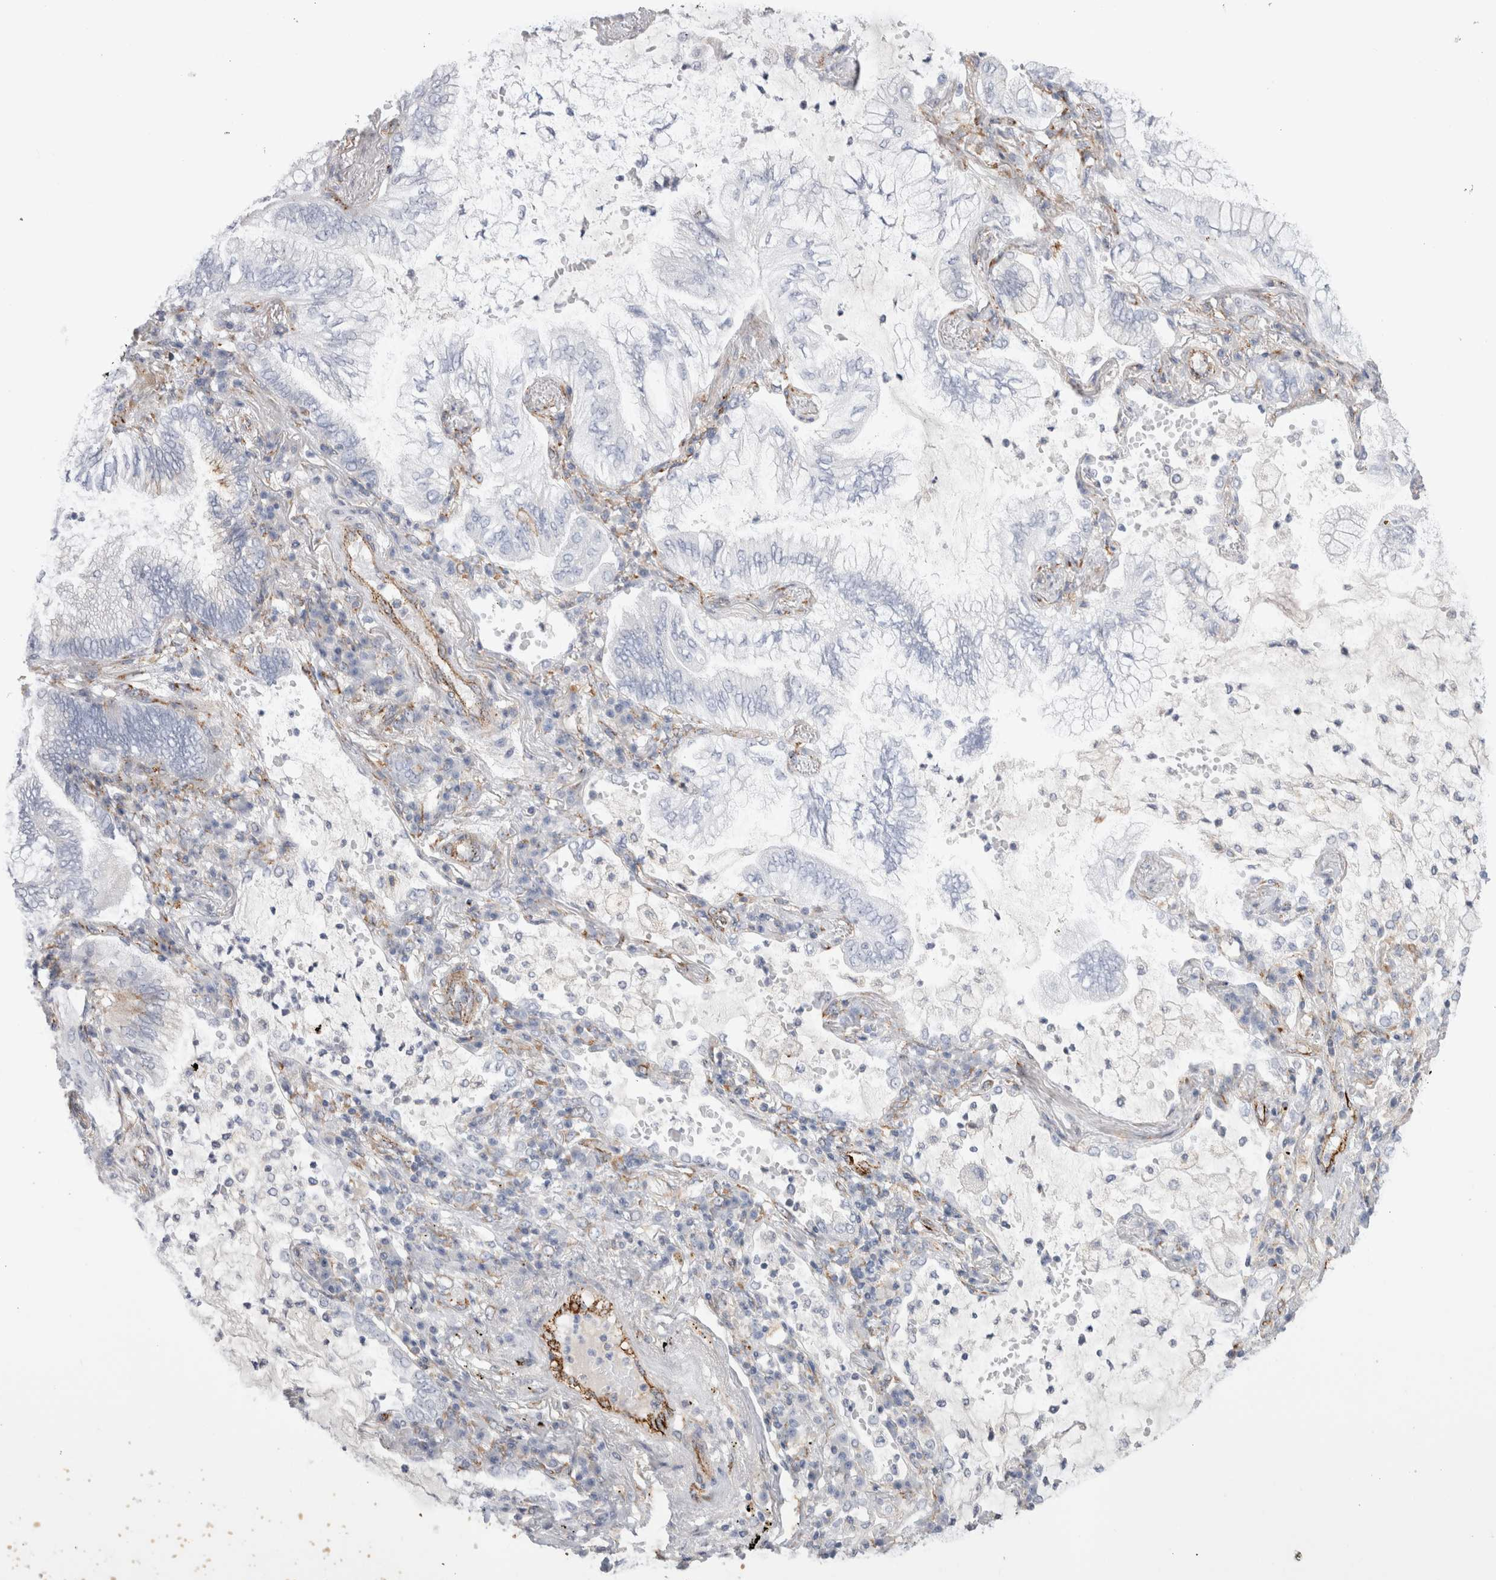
{"staining": {"intensity": "negative", "quantity": "none", "location": "none"}, "tissue": "lung cancer", "cell_type": "Tumor cells", "image_type": "cancer", "snomed": [{"axis": "morphology", "description": "Adenocarcinoma, NOS"}, {"axis": "topography", "description": "Lung"}], "caption": "An immunohistochemistry (IHC) micrograph of lung cancer is shown. There is no staining in tumor cells of lung cancer.", "gene": "CNPY4", "patient": {"sex": "female", "age": 70}}